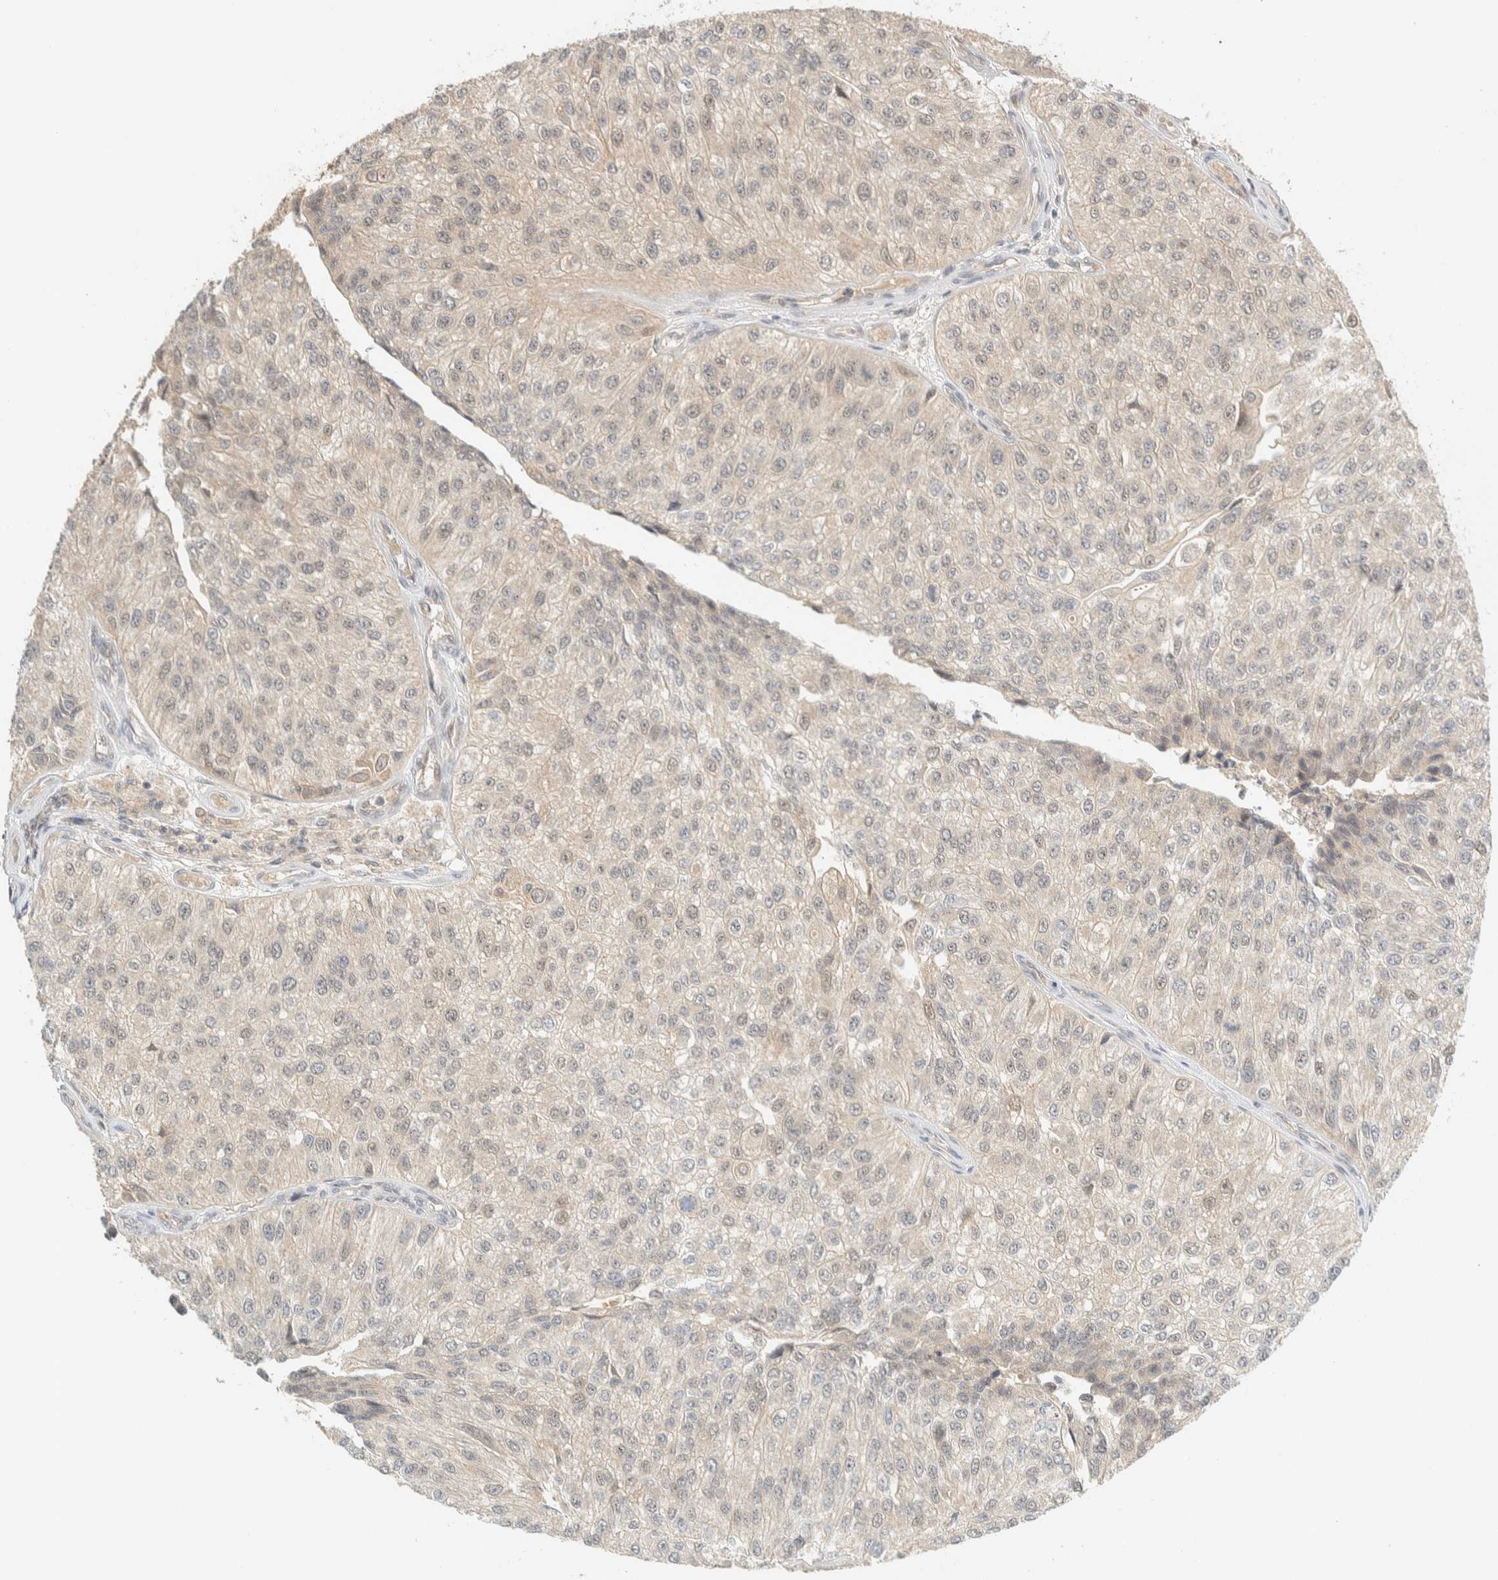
{"staining": {"intensity": "negative", "quantity": "none", "location": "none"}, "tissue": "urothelial cancer", "cell_type": "Tumor cells", "image_type": "cancer", "snomed": [{"axis": "morphology", "description": "Urothelial carcinoma, High grade"}, {"axis": "topography", "description": "Kidney"}, {"axis": "topography", "description": "Urinary bladder"}], "caption": "DAB (3,3'-diaminobenzidine) immunohistochemical staining of urothelial cancer shows no significant positivity in tumor cells.", "gene": "KIFAP3", "patient": {"sex": "male", "age": 77}}